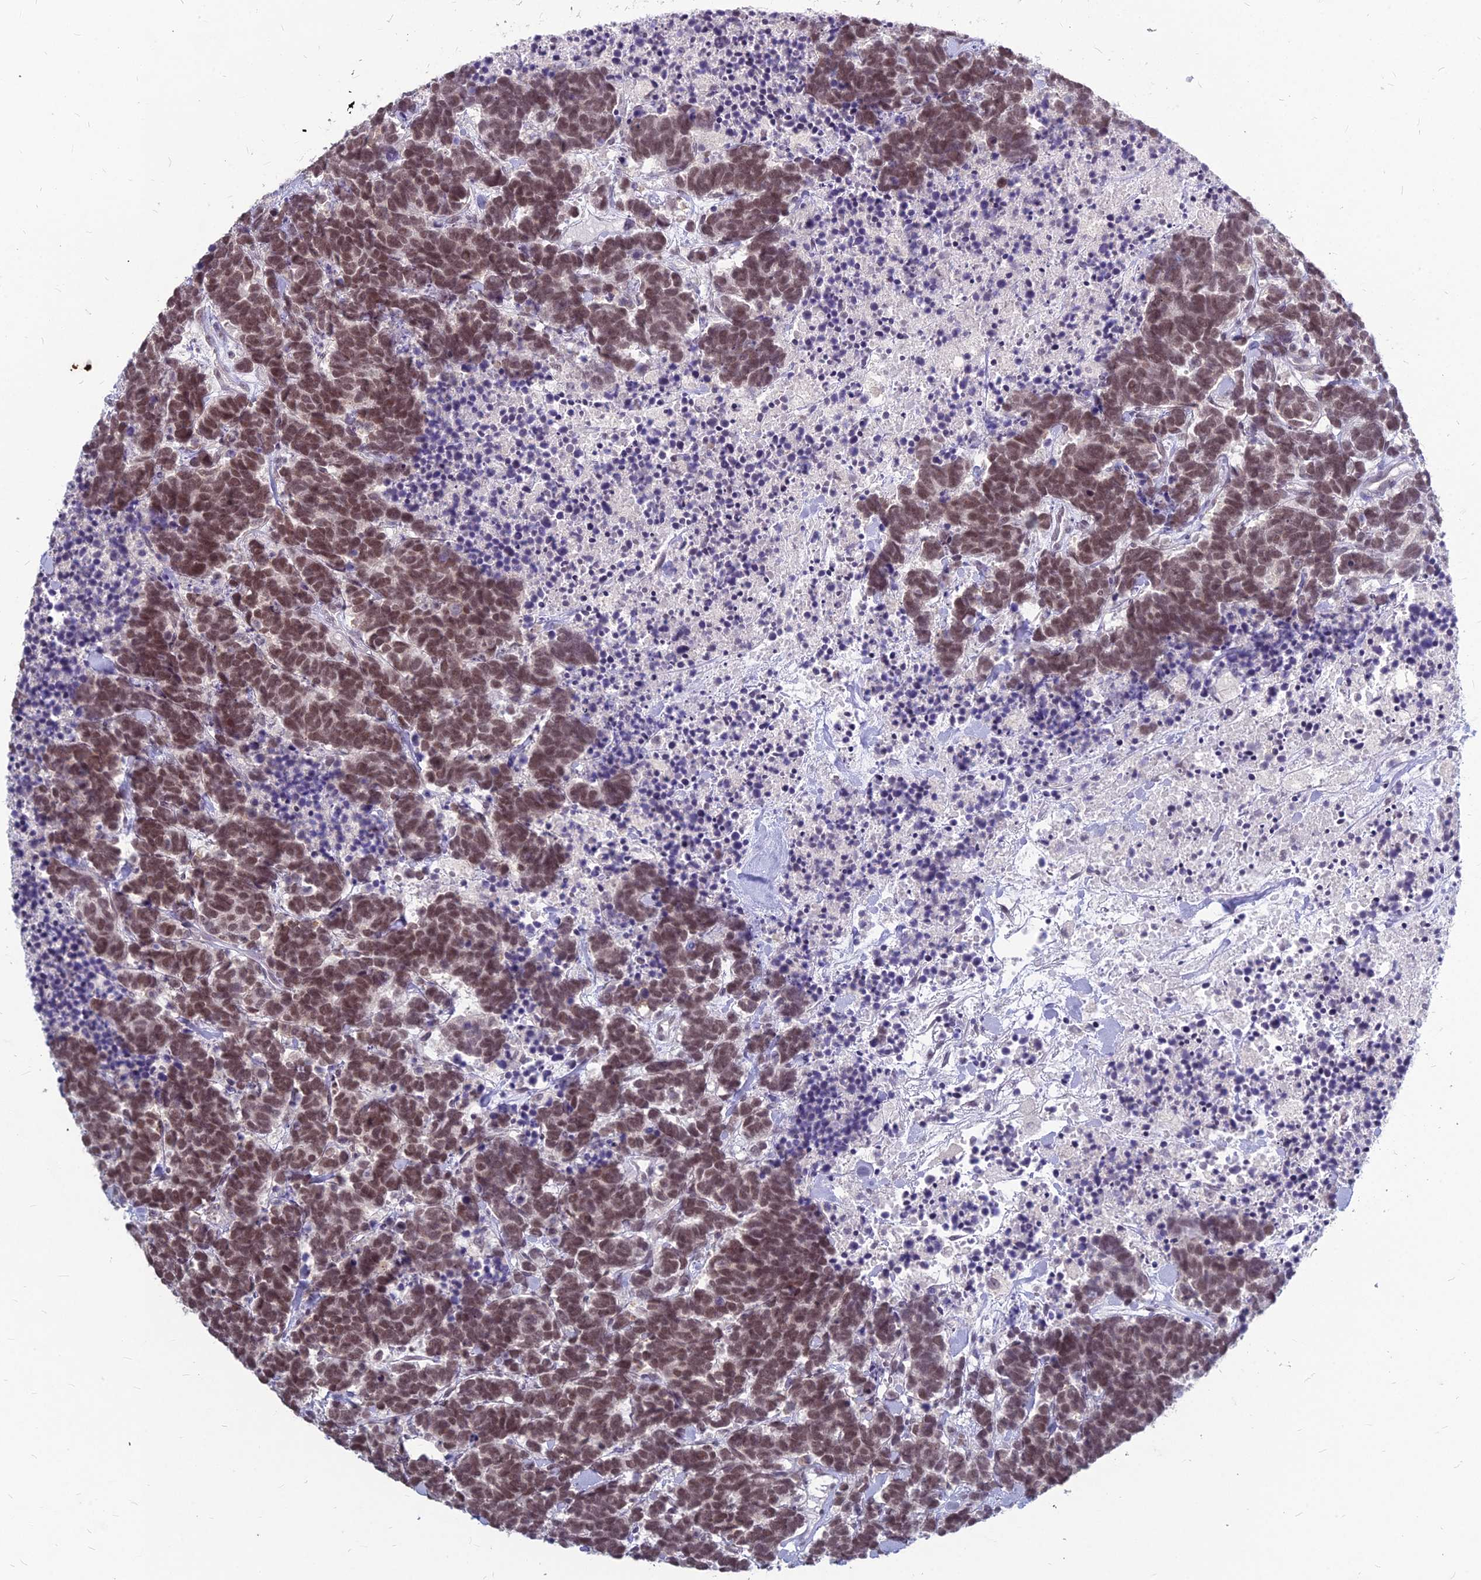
{"staining": {"intensity": "moderate", "quantity": ">75%", "location": "nuclear"}, "tissue": "carcinoid", "cell_type": "Tumor cells", "image_type": "cancer", "snomed": [{"axis": "morphology", "description": "Carcinoma, NOS"}, {"axis": "morphology", "description": "Carcinoid, malignant, NOS"}, {"axis": "topography", "description": "Prostate"}], "caption": "Human carcinoid stained for a protein (brown) reveals moderate nuclear positive staining in about >75% of tumor cells.", "gene": "KAT7", "patient": {"sex": "male", "age": 57}}